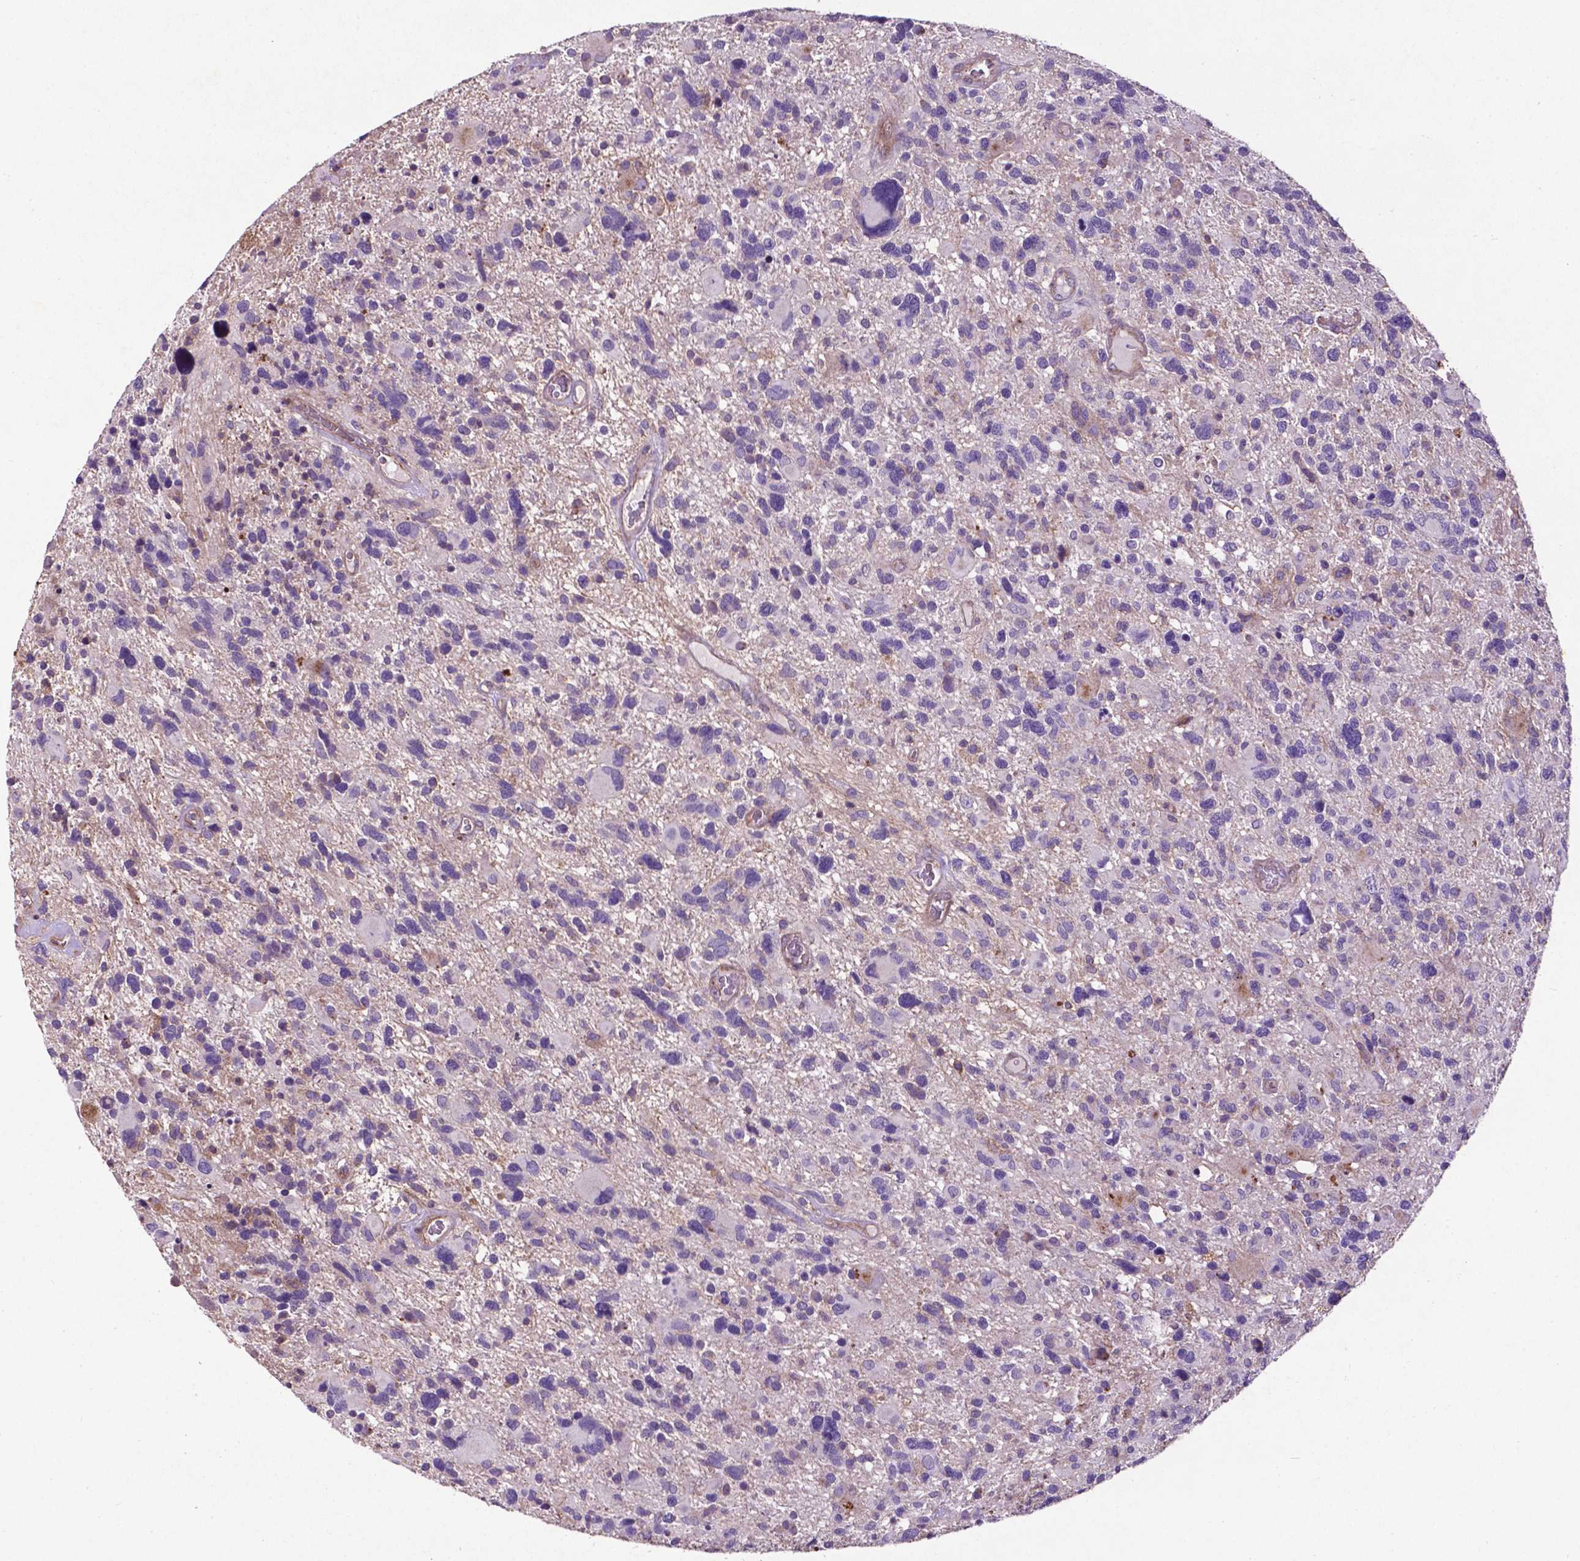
{"staining": {"intensity": "negative", "quantity": "none", "location": "none"}, "tissue": "glioma", "cell_type": "Tumor cells", "image_type": "cancer", "snomed": [{"axis": "morphology", "description": "Glioma, malignant, High grade"}, {"axis": "topography", "description": "Brain"}], "caption": "There is no significant staining in tumor cells of malignant glioma (high-grade).", "gene": "RRAS", "patient": {"sex": "male", "age": 49}}